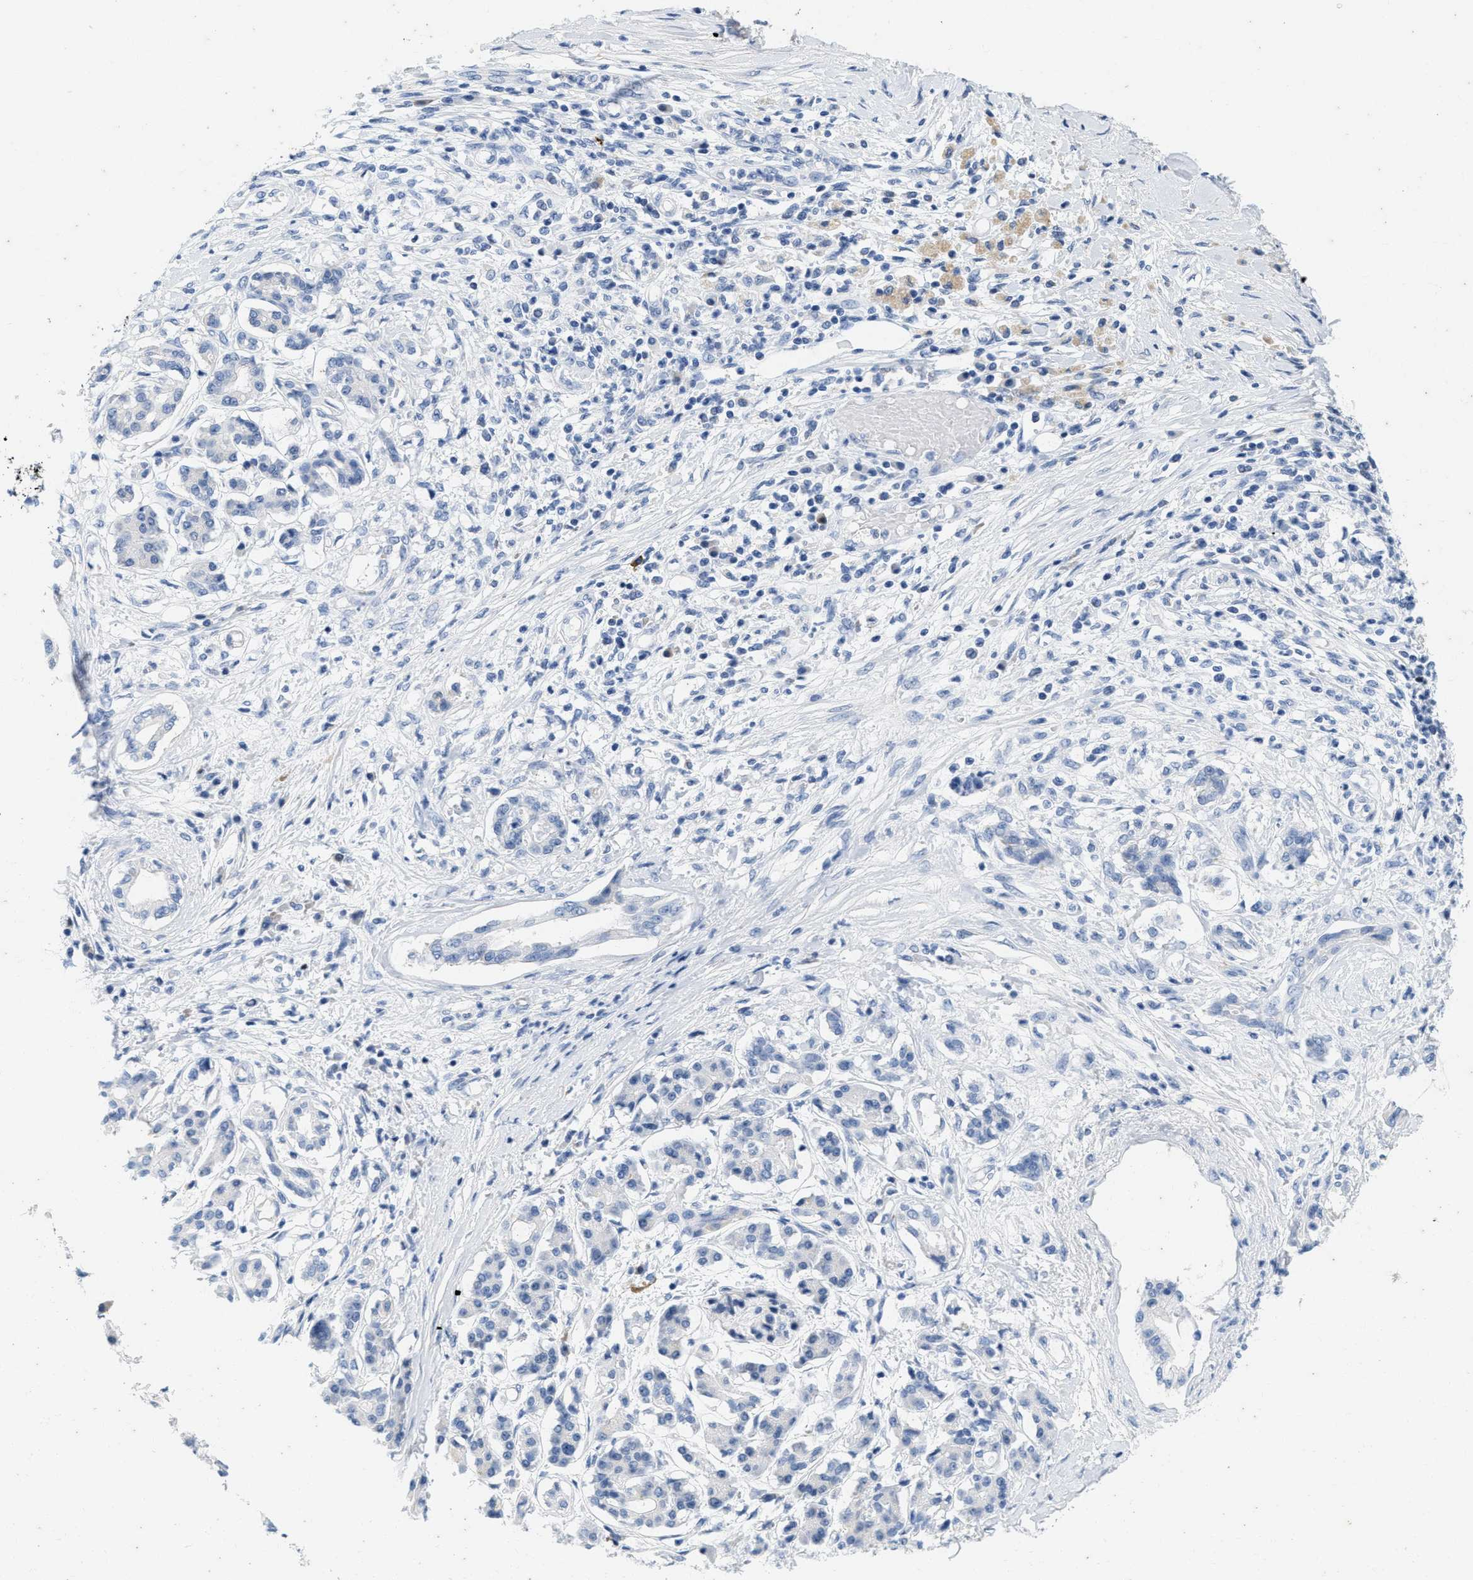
{"staining": {"intensity": "negative", "quantity": "none", "location": "none"}, "tissue": "pancreatic cancer", "cell_type": "Tumor cells", "image_type": "cancer", "snomed": [{"axis": "morphology", "description": "Adenocarcinoma, NOS"}, {"axis": "topography", "description": "Pancreas"}], "caption": "A photomicrograph of pancreatic cancer stained for a protein shows no brown staining in tumor cells.", "gene": "ABCB11", "patient": {"sex": "female", "age": 56}}